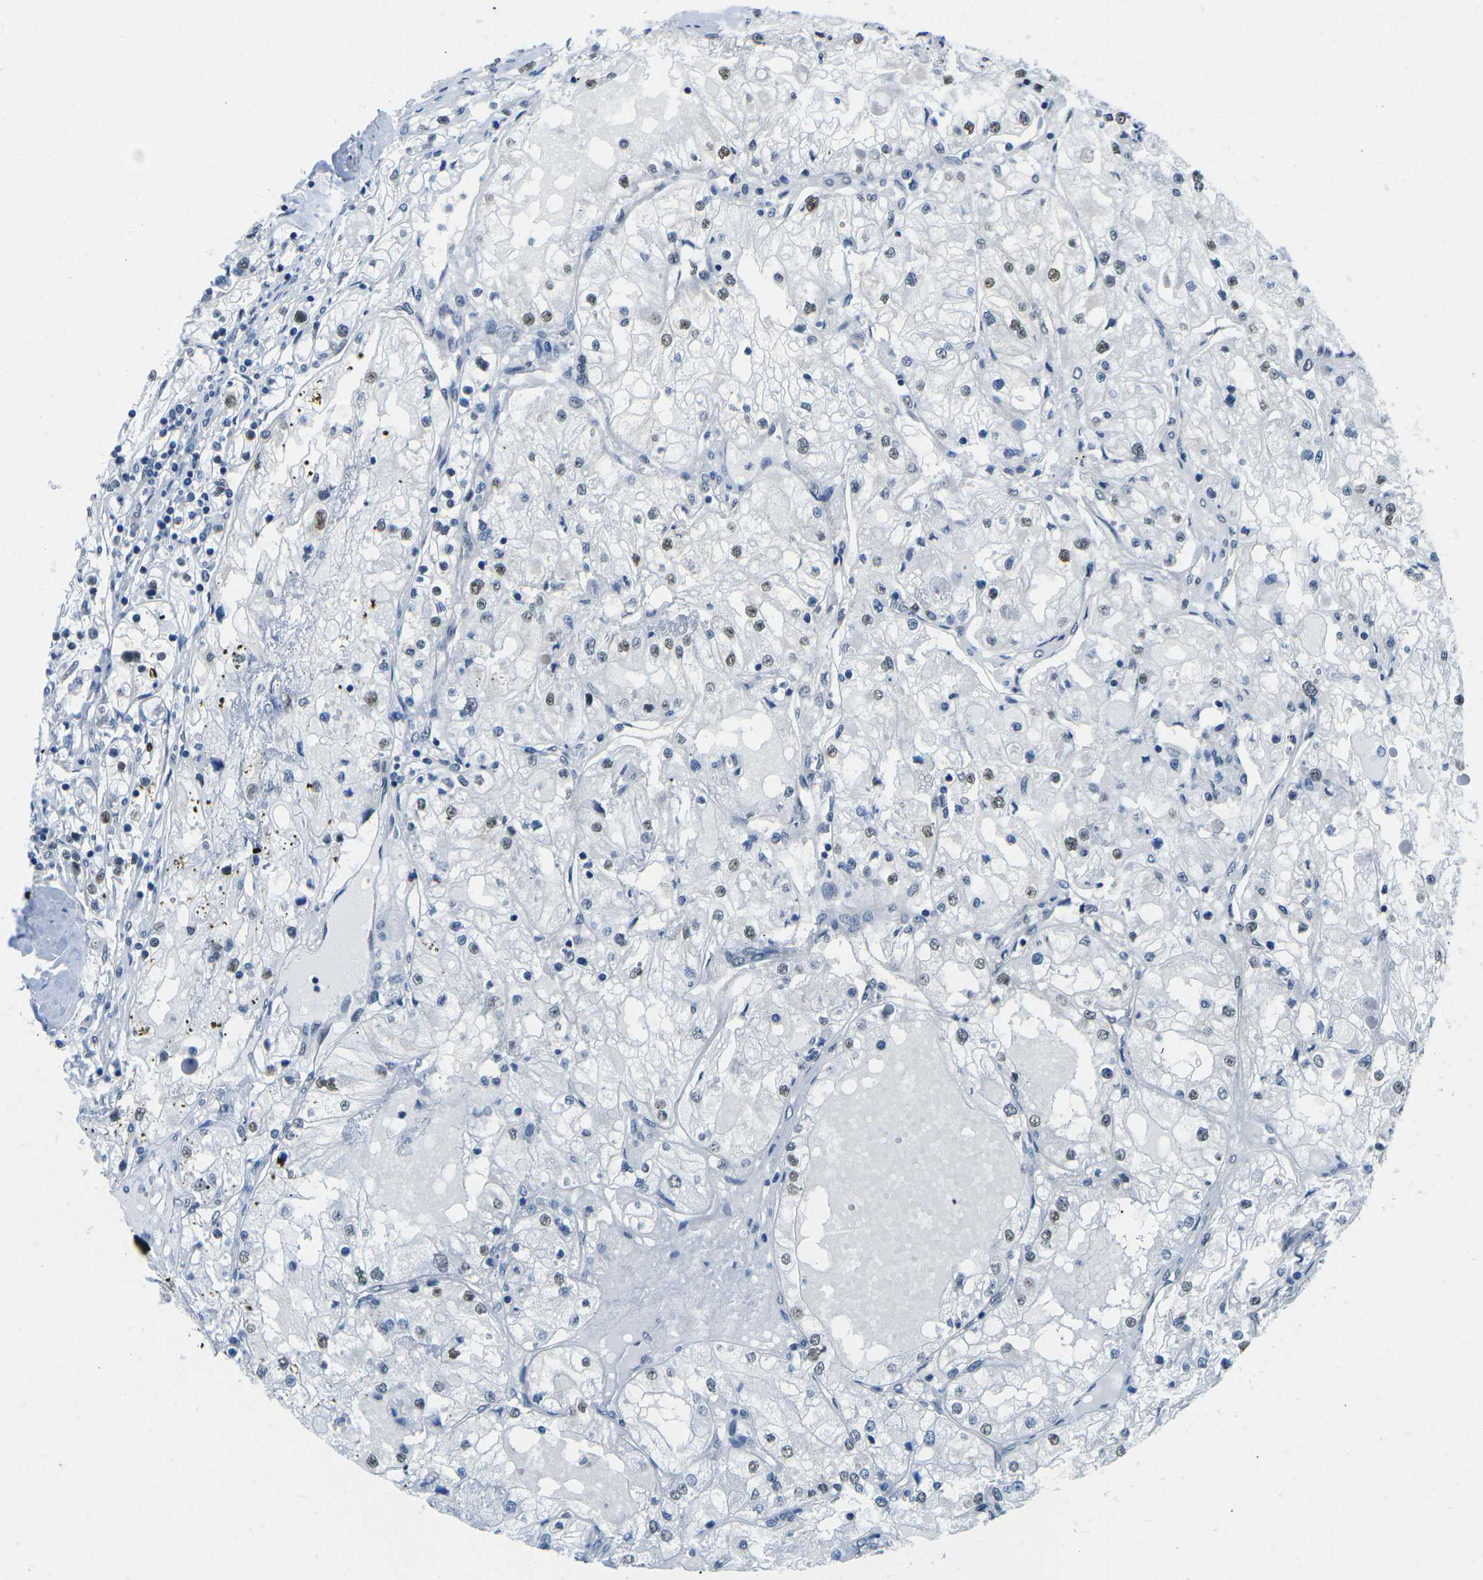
{"staining": {"intensity": "moderate", "quantity": "<25%", "location": "nuclear"}, "tissue": "renal cancer", "cell_type": "Tumor cells", "image_type": "cancer", "snomed": [{"axis": "morphology", "description": "Adenocarcinoma, NOS"}, {"axis": "topography", "description": "Kidney"}], "caption": "The immunohistochemical stain labels moderate nuclear expression in tumor cells of adenocarcinoma (renal) tissue.", "gene": "UBA7", "patient": {"sex": "male", "age": 68}}